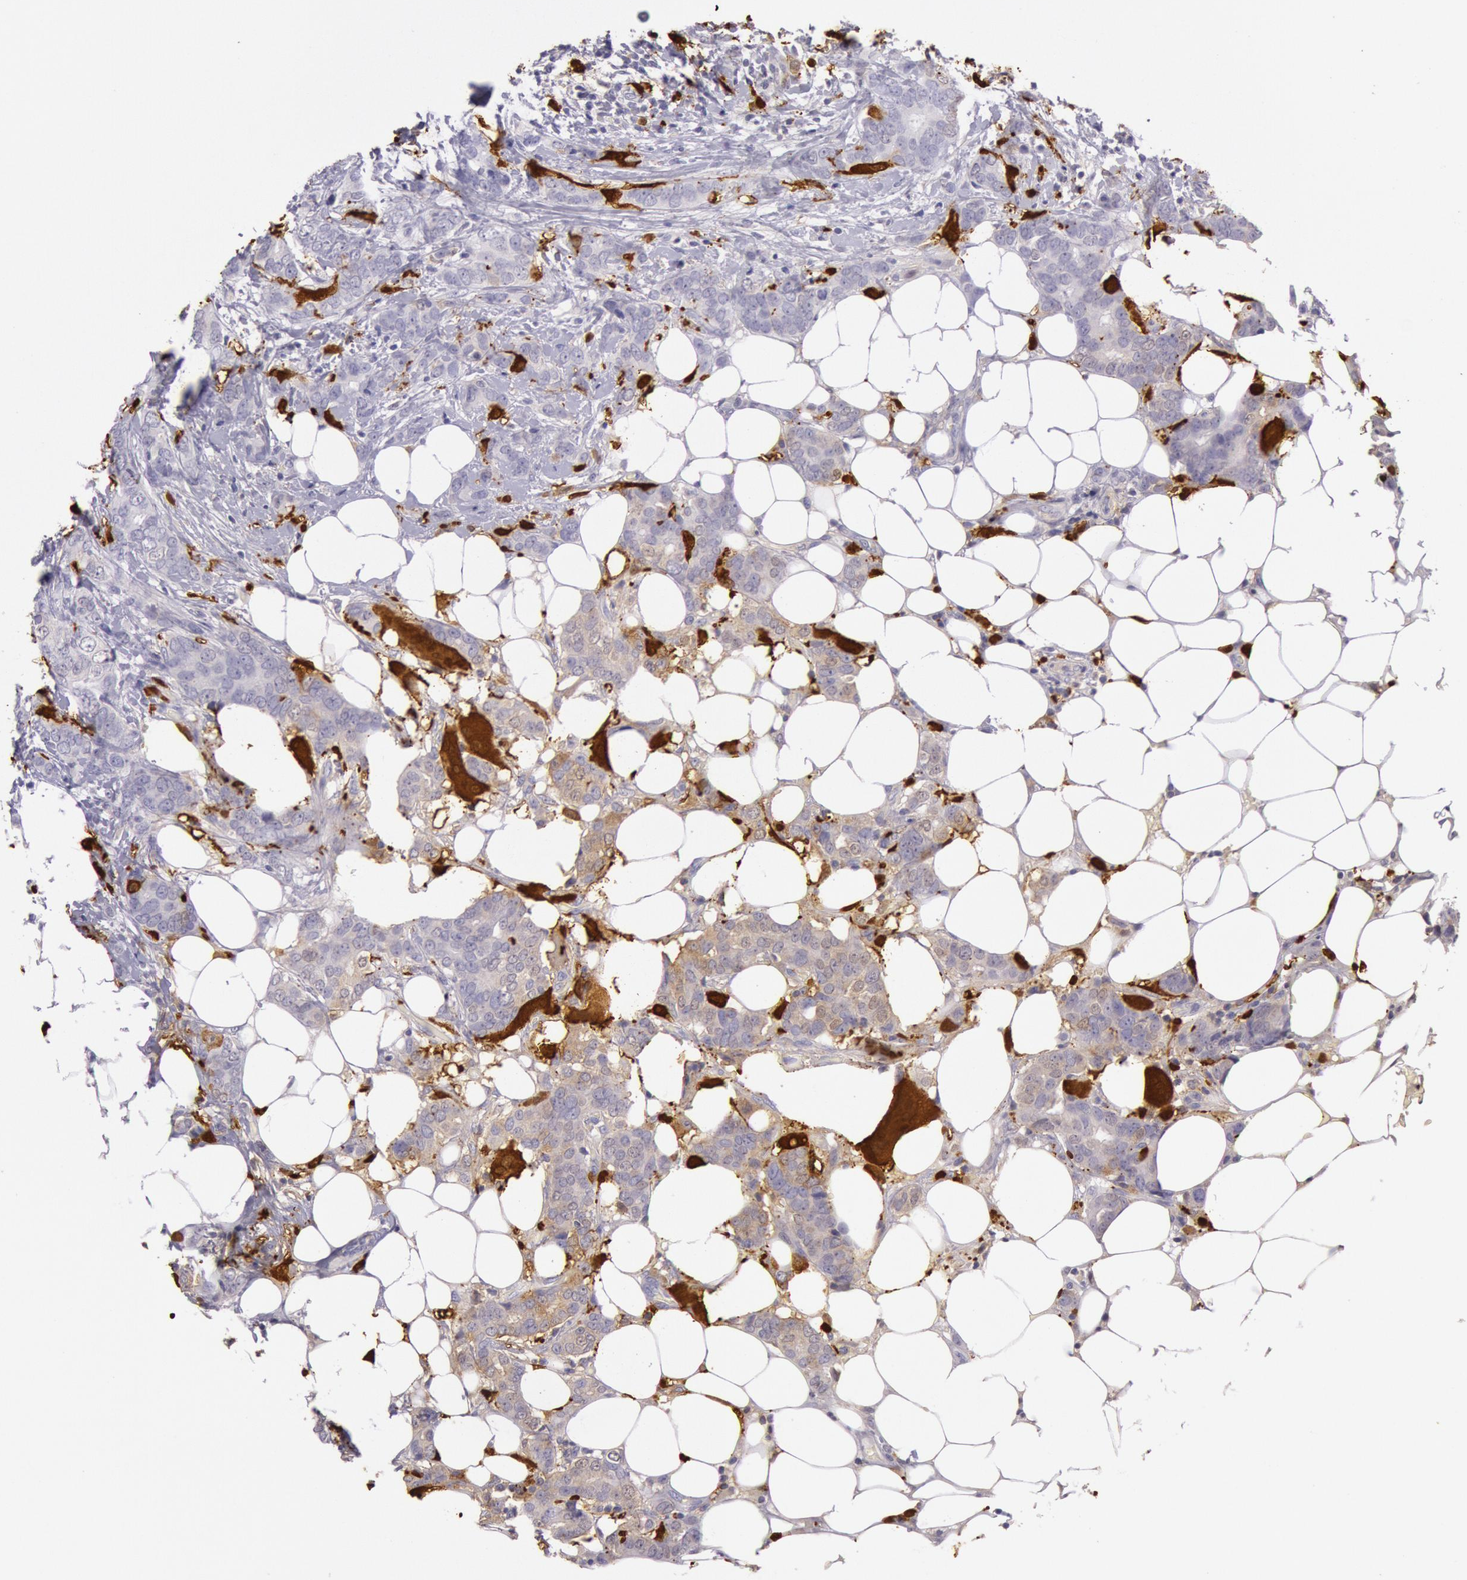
{"staining": {"intensity": "moderate", "quantity": "<25%", "location": "cytoplasmic/membranous"}, "tissue": "breast cancer", "cell_type": "Tumor cells", "image_type": "cancer", "snomed": [{"axis": "morphology", "description": "Duct carcinoma"}, {"axis": "topography", "description": "Breast"}], "caption": "Infiltrating ductal carcinoma (breast) stained with a protein marker displays moderate staining in tumor cells.", "gene": "CKB", "patient": {"sex": "female", "age": 53}}